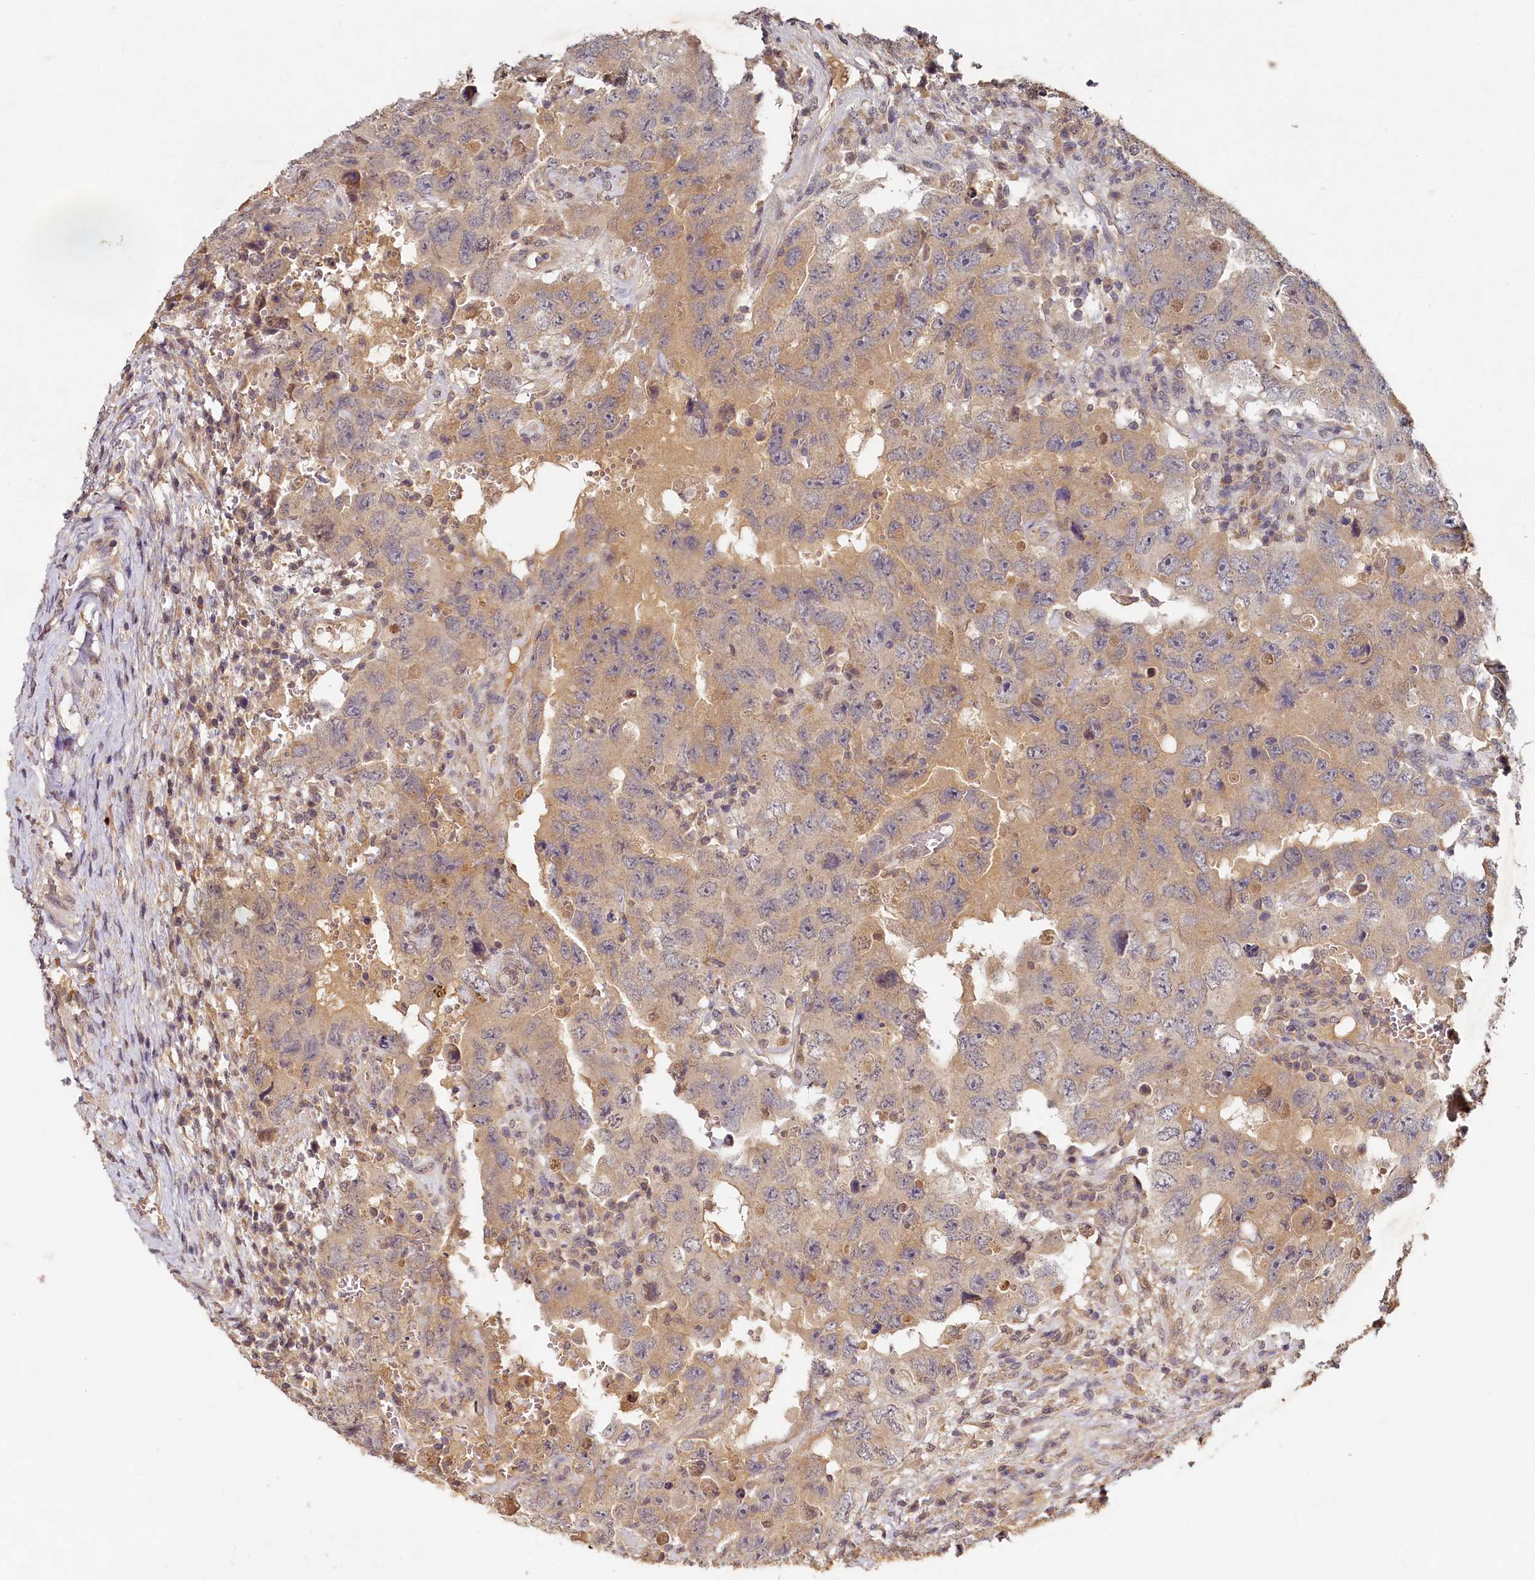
{"staining": {"intensity": "weak", "quantity": "25%-75%", "location": "cytoplasmic/membranous"}, "tissue": "testis cancer", "cell_type": "Tumor cells", "image_type": "cancer", "snomed": [{"axis": "morphology", "description": "Carcinoma, Embryonal, NOS"}, {"axis": "topography", "description": "Testis"}], "caption": "The image exhibits staining of testis cancer (embryonal carcinoma), revealing weak cytoplasmic/membranous protein staining (brown color) within tumor cells.", "gene": "HERC3", "patient": {"sex": "male", "age": 26}}